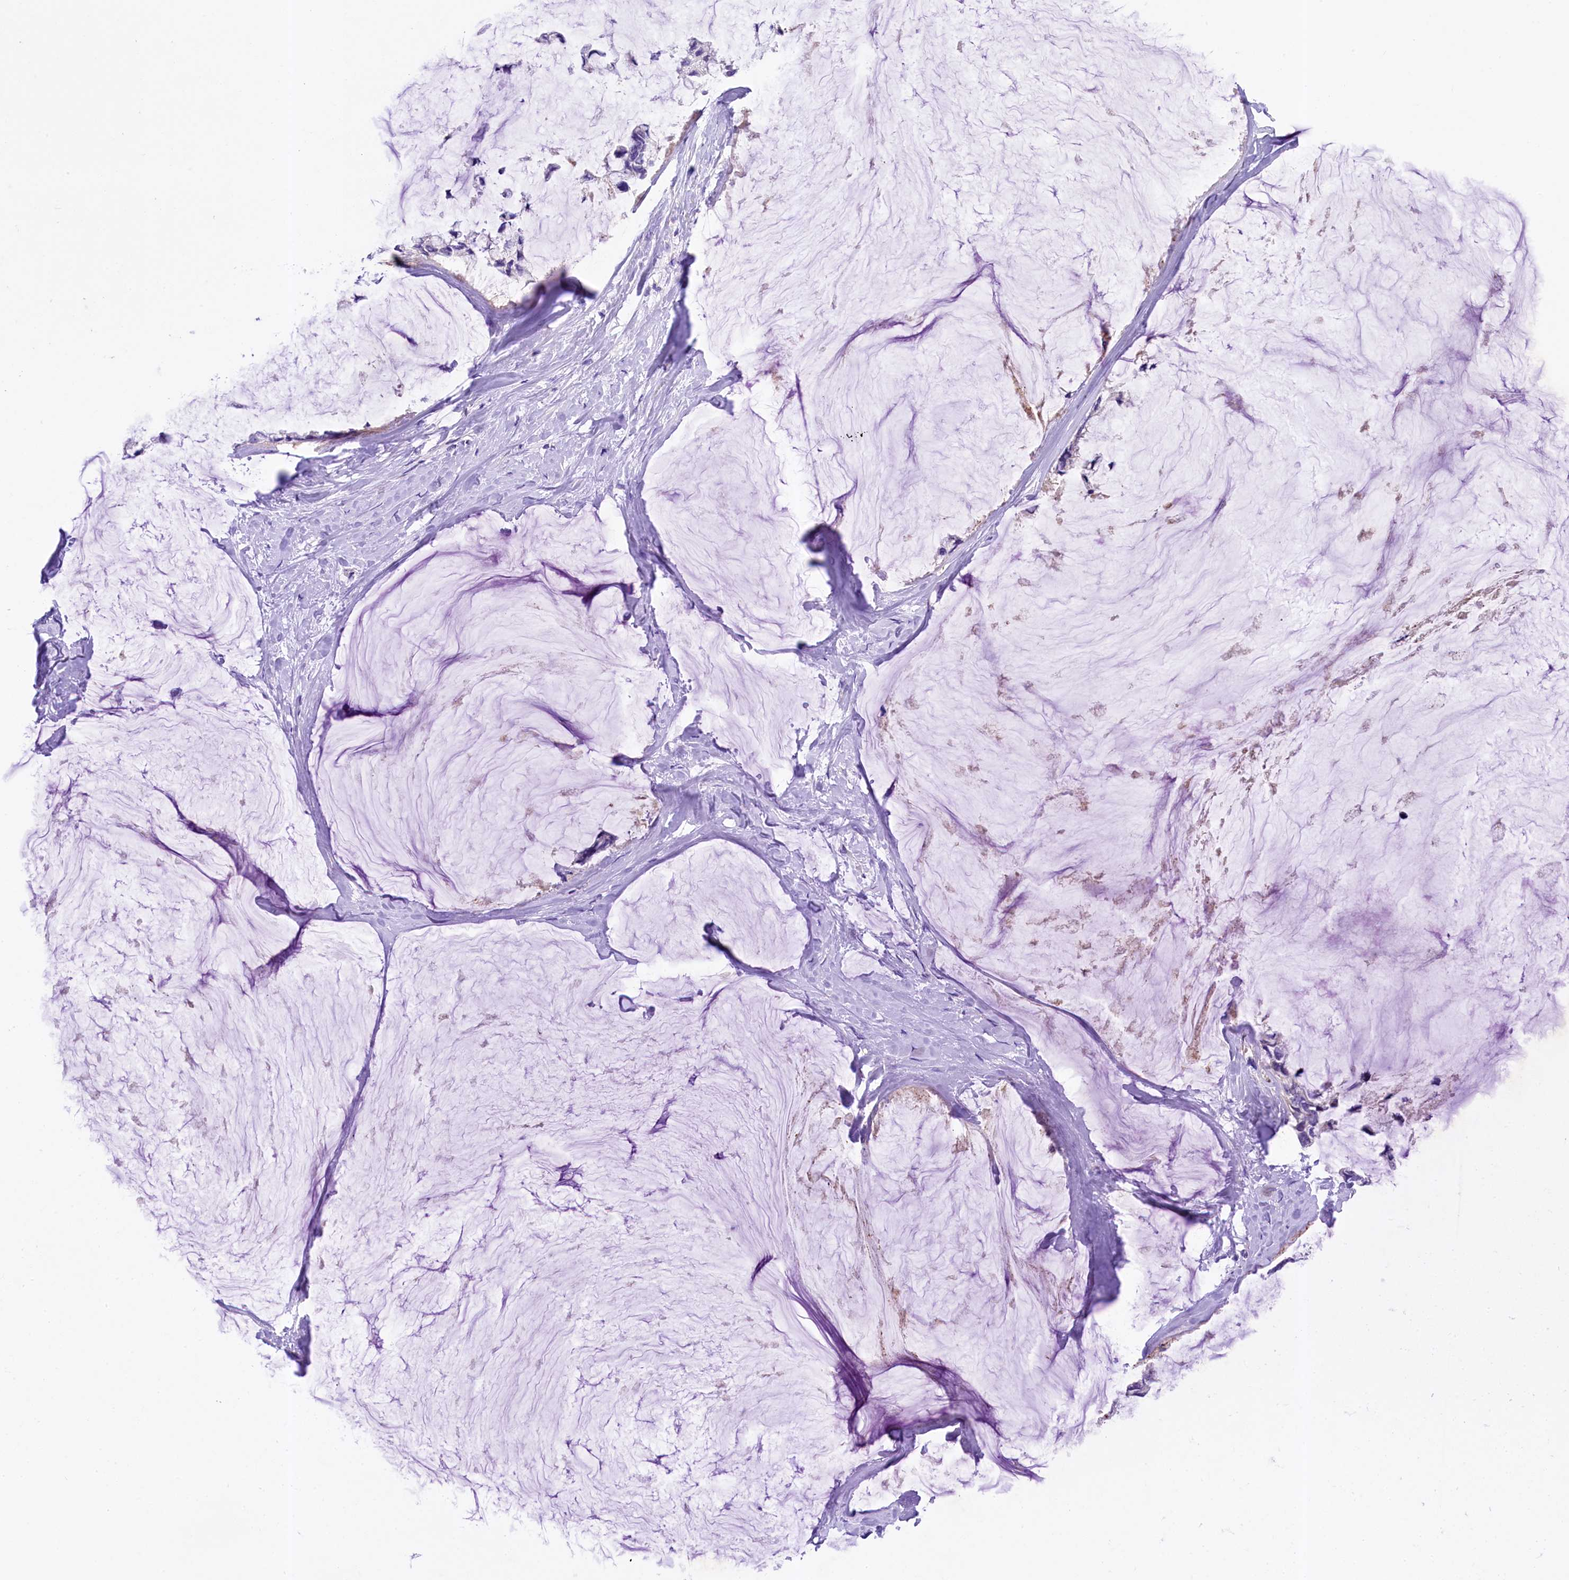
{"staining": {"intensity": "negative", "quantity": "none", "location": "none"}, "tissue": "ovarian cancer", "cell_type": "Tumor cells", "image_type": "cancer", "snomed": [{"axis": "morphology", "description": "Cystadenocarcinoma, mucinous, NOS"}, {"axis": "topography", "description": "Ovary"}], "caption": "High magnification brightfield microscopy of ovarian cancer stained with DAB (3,3'-diaminobenzidine) (brown) and counterstained with hematoxylin (blue): tumor cells show no significant staining. Brightfield microscopy of immunohistochemistry (IHC) stained with DAB (3,3'-diaminobenzidine) (brown) and hematoxylin (blue), captured at high magnification.", "gene": "UBXN6", "patient": {"sex": "female", "age": 39}}